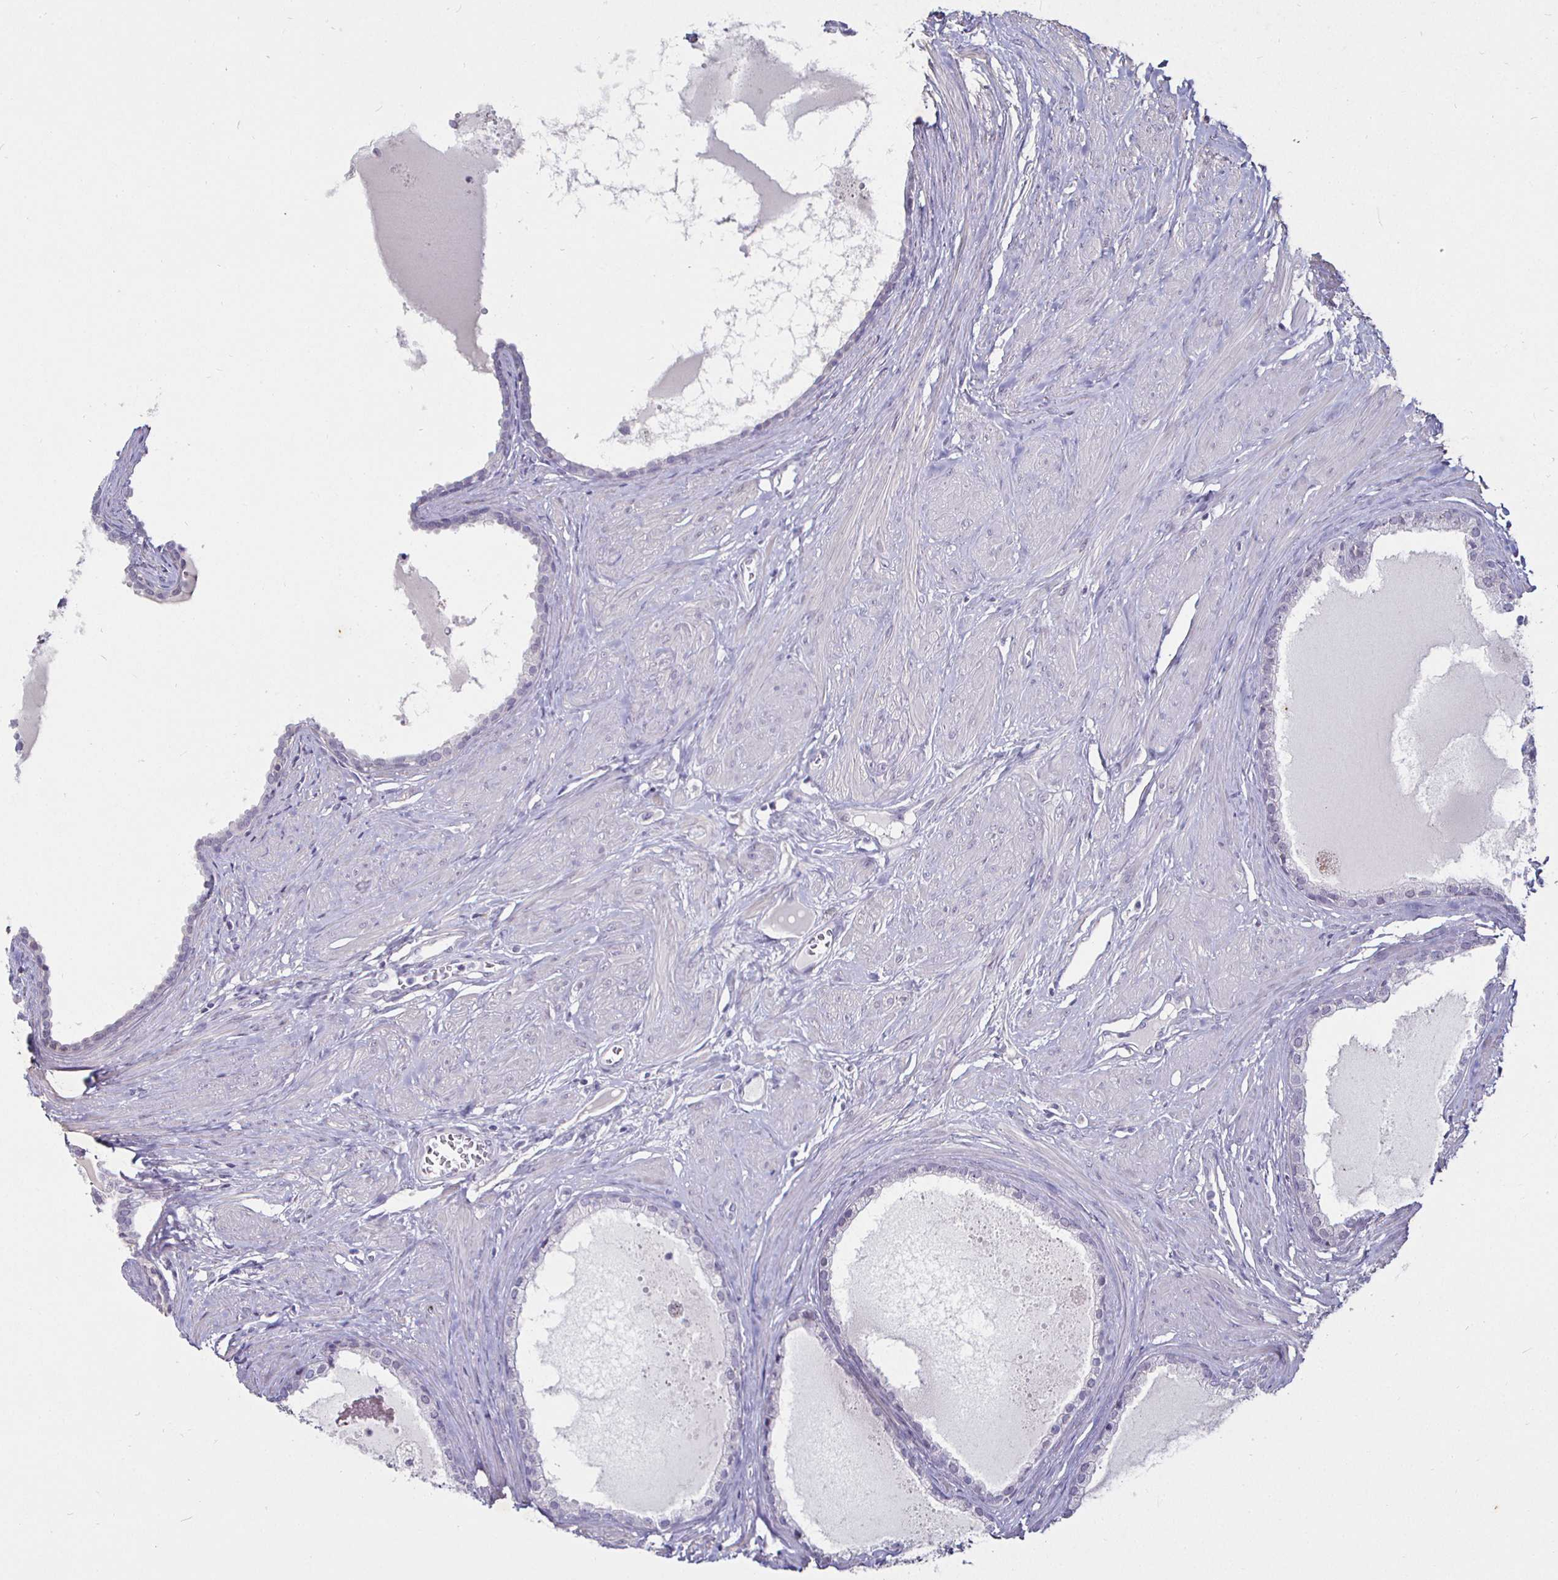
{"staining": {"intensity": "negative", "quantity": "none", "location": "none"}, "tissue": "prostate", "cell_type": "Glandular cells", "image_type": "normal", "snomed": [{"axis": "morphology", "description": "Normal tissue, NOS"}, {"axis": "topography", "description": "Prostate"}, {"axis": "topography", "description": "Peripheral nerve tissue"}], "caption": "Immunohistochemical staining of benign prostate exhibits no significant expression in glandular cells.", "gene": "MLH1", "patient": {"sex": "male", "age": 55}}